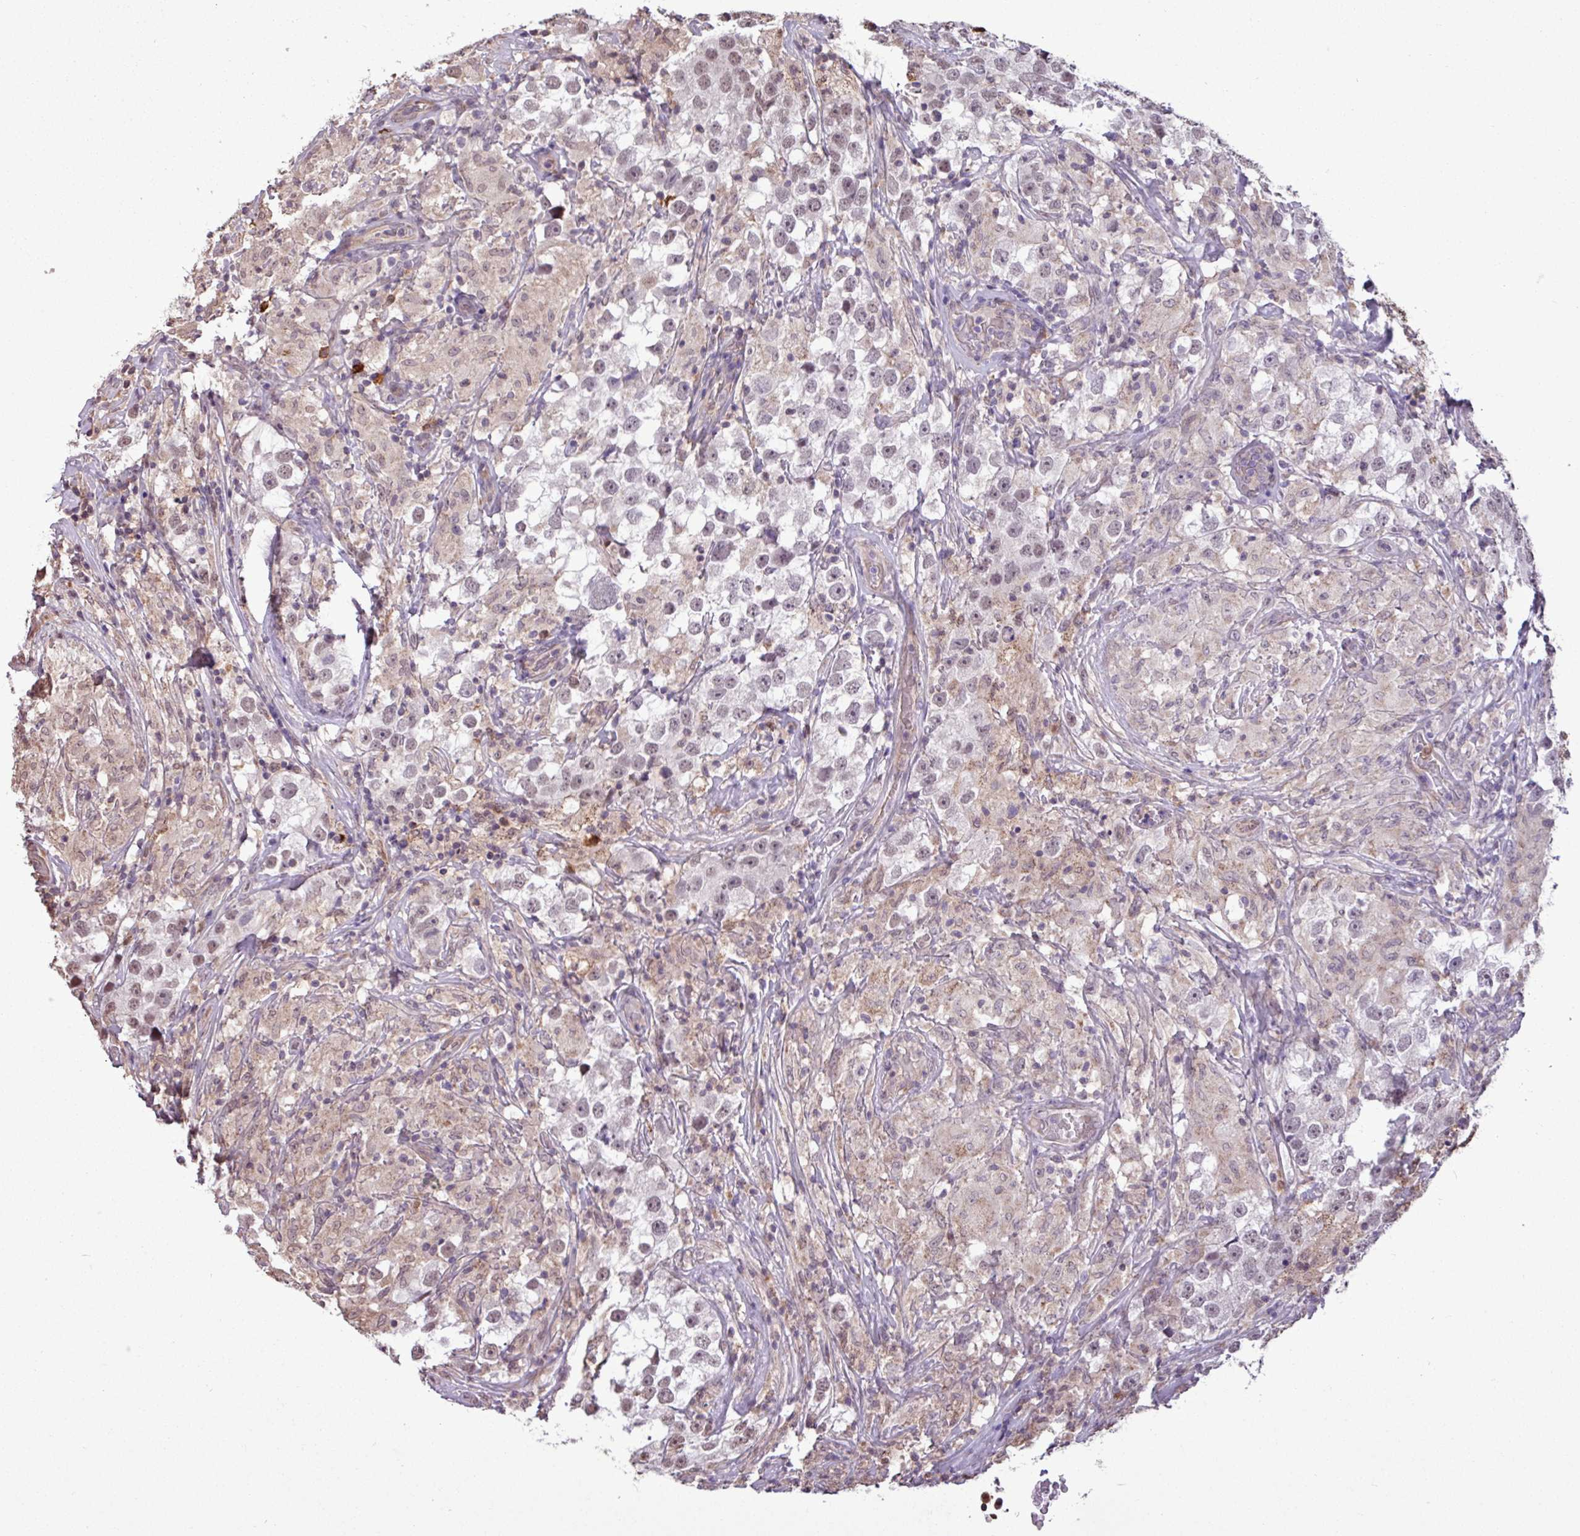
{"staining": {"intensity": "weak", "quantity": "<25%", "location": "nuclear"}, "tissue": "testis cancer", "cell_type": "Tumor cells", "image_type": "cancer", "snomed": [{"axis": "morphology", "description": "Seminoma, NOS"}, {"axis": "topography", "description": "Testis"}], "caption": "Immunohistochemistry (IHC) of human seminoma (testis) displays no positivity in tumor cells.", "gene": "CHST11", "patient": {"sex": "male", "age": 46}}